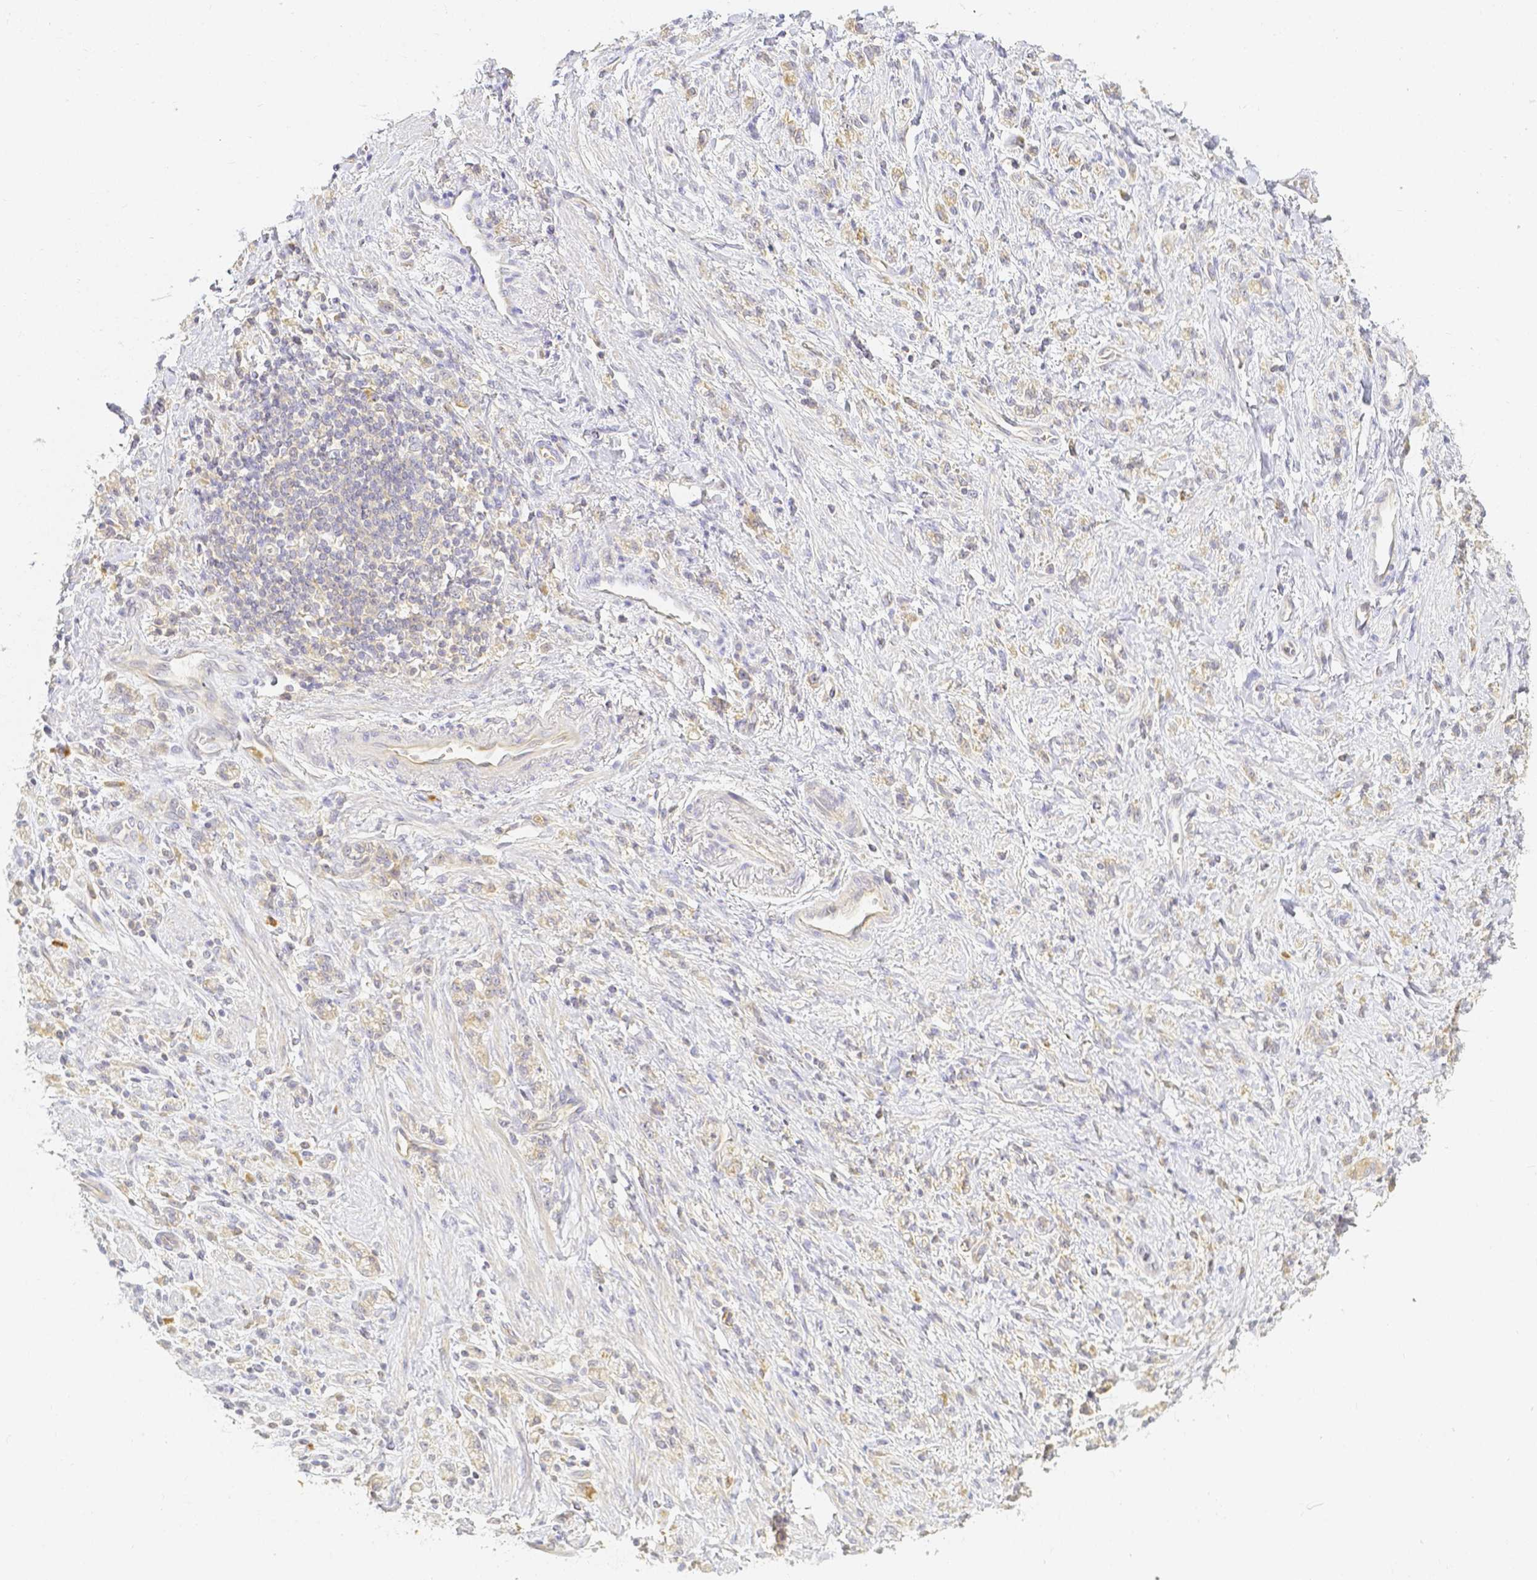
{"staining": {"intensity": "weak", "quantity": "<25%", "location": "cytoplasmic/membranous"}, "tissue": "stomach cancer", "cell_type": "Tumor cells", "image_type": "cancer", "snomed": [{"axis": "morphology", "description": "Adenocarcinoma, NOS"}, {"axis": "topography", "description": "Stomach"}], "caption": "An IHC micrograph of stomach adenocarcinoma is shown. There is no staining in tumor cells of stomach adenocarcinoma. (Brightfield microscopy of DAB (3,3'-diaminobenzidine) immunohistochemistry (IHC) at high magnification).", "gene": "KCNH1", "patient": {"sex": "male", "age": 77}}